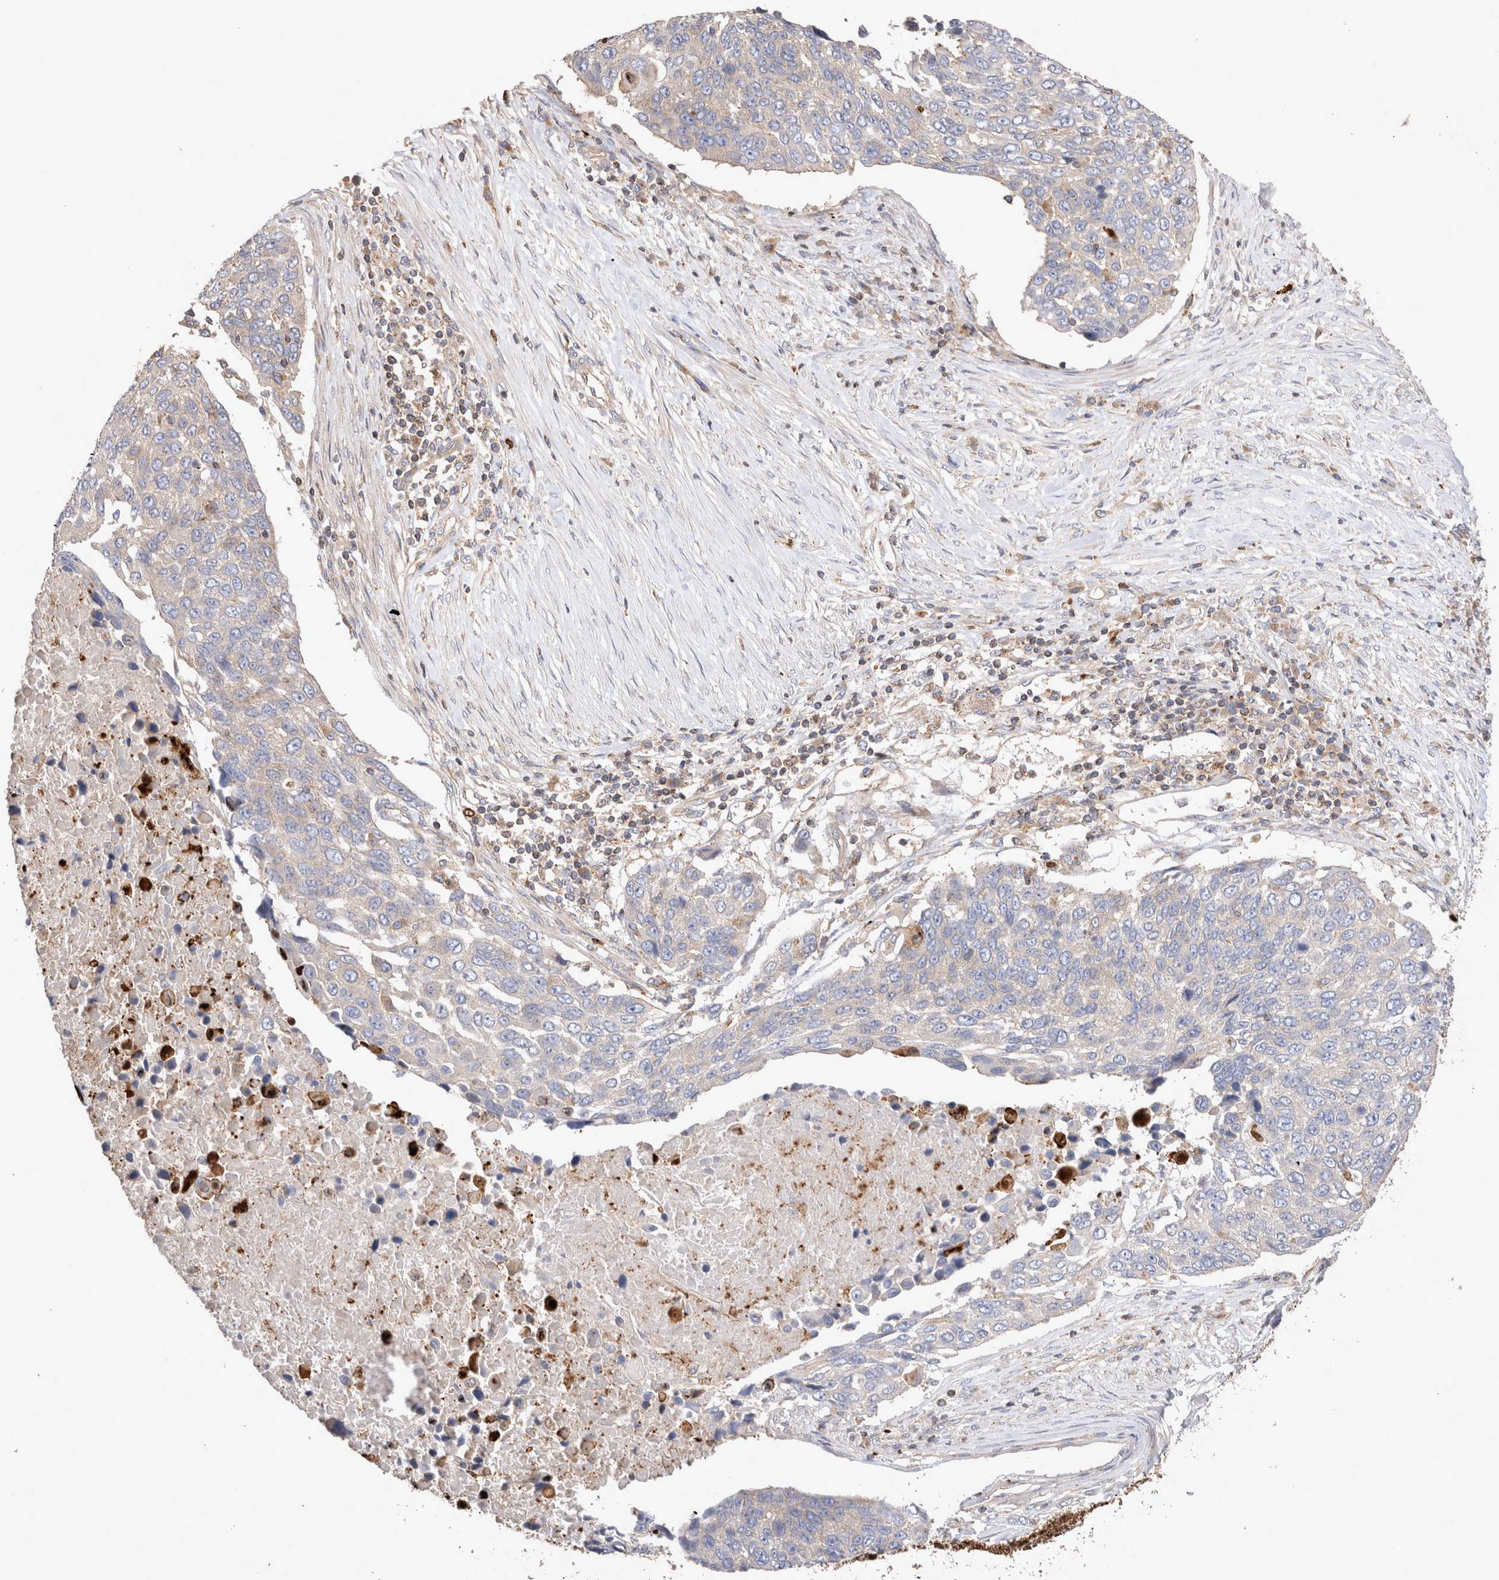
{"staining": {"intensity": "weak", "quantity": "<25%", "location": "cytoplasmic/membranous"}, "tissue": "lung cancer", "cell_type": "Tumor cells", "image_type": "cancer", "snomed": [{"axis": "morphology", "description": "Squamous cell carcinoma, NOS"}, {"axis": "topography", "description": "Lung"}], "caption": "An immunohistochemistry (IHC) photomicrograph of lung cancer (squamous cell carcinoma) is shown. There is no staining in tumor cells of lung cancer (squamous cell carcinoma). The staining was performed using DAB (3,3'-diaminobenzidine) to visualize the protein expression in brown, while the nuclei were stained in blue with hematoxylin (Magnification: 20x).", "gene": "NXT2", "patient": {"sex": "male", "age": 66}}